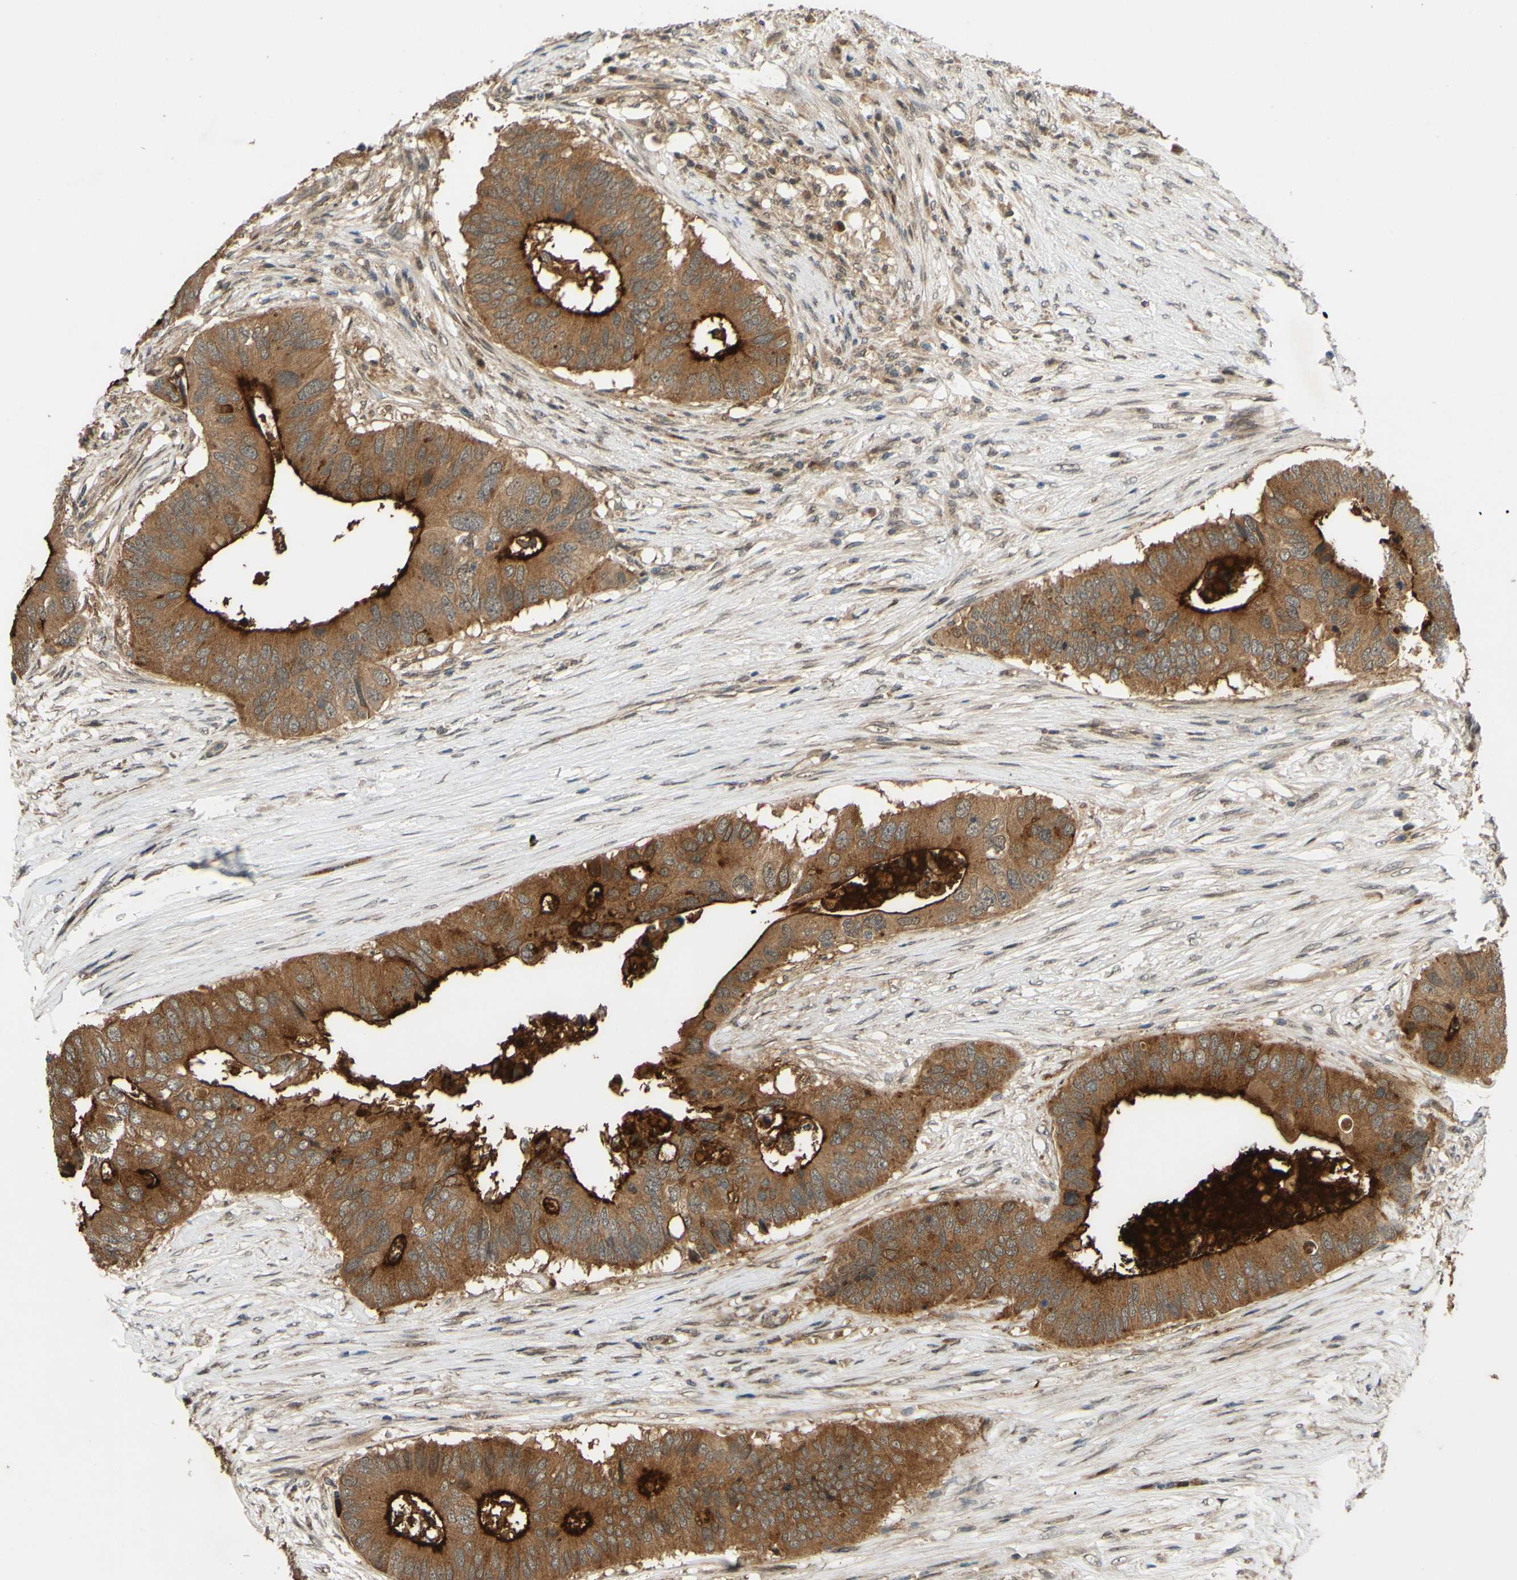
{"staining": {"intensity": "strong", "quantity": ">75%", "location": "cytoplasmic/membranous"}, "tissue": "colorectal cancer", "cell_type": "Tumor cells", "image_type": "cancer", "snomed": [{"axis": "morphology", "description": "Adenocarcinoma, NOS"}, {"axis": "topography", "description": "Colon"}], "caption": "Adenocarcinoma (colorectal) stained with a protein marker exhibits strong staining in tumor cells.", "gene": "ABCC8", "patient": {"sex": "male", "age": 71}}